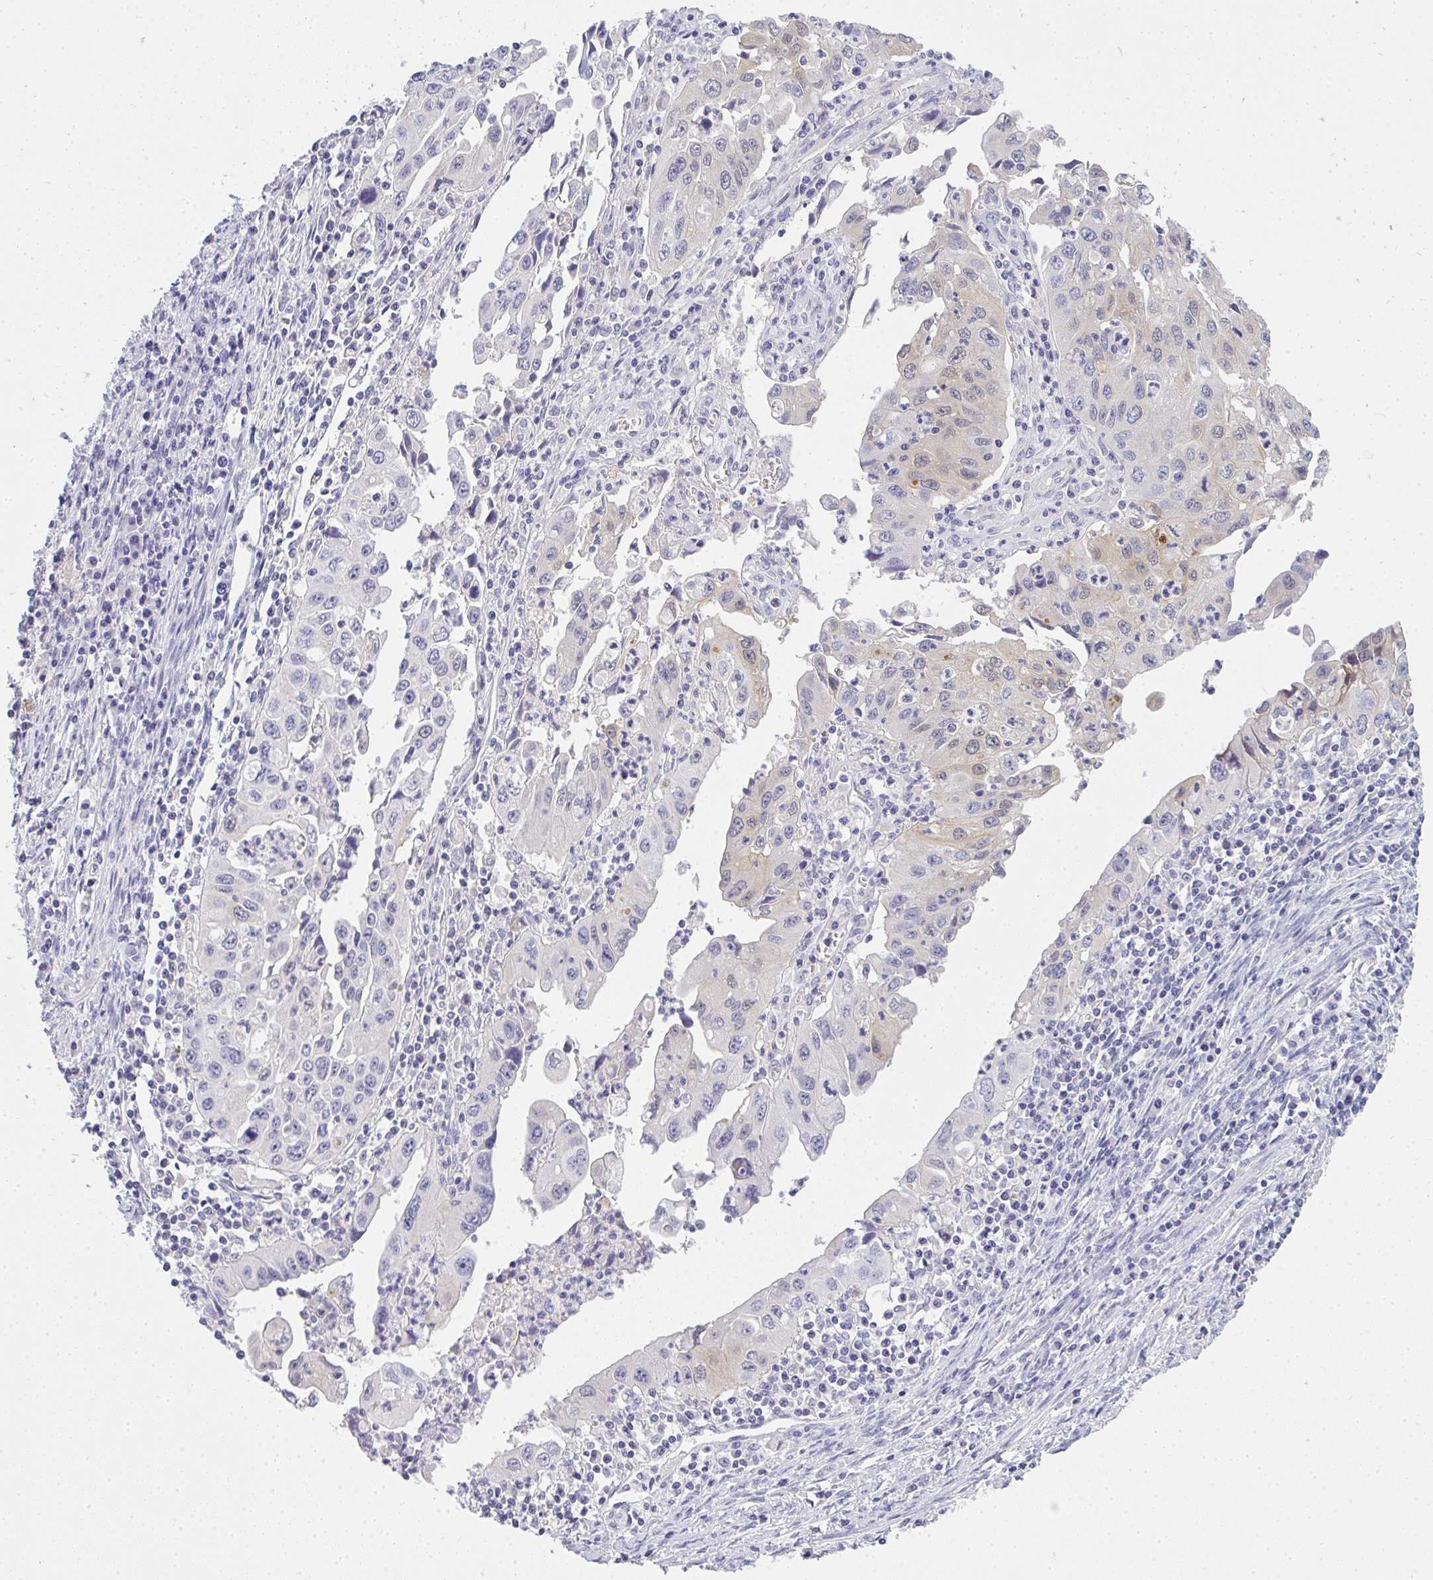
{"staining": {"intensity": "weak", "quantity": "<25%", "location": "cytoplasmic/membranous,nuclear"}, "tissue": "endometrial cancer", "cell_type": "Tumor cells", "image_type": "cancer", "snomed": [{"axis": "morphology", "description": "Adenocarcinoma, NOS"}, {"axis": "topography", "description": "Uterus"}], "caption": "This is a micrograph of immunohistochemistry (IHC) staining of adenocarcinoma (endometrial), which shows no positivity in tumor cells. (Brightfield microscopy of DAB (3,3'-diaminobenzidine) immunohistochemistry (IHC) at high magnification).", "gene": "GSDMB", "patient": {"sex": "female", "age": 62}}